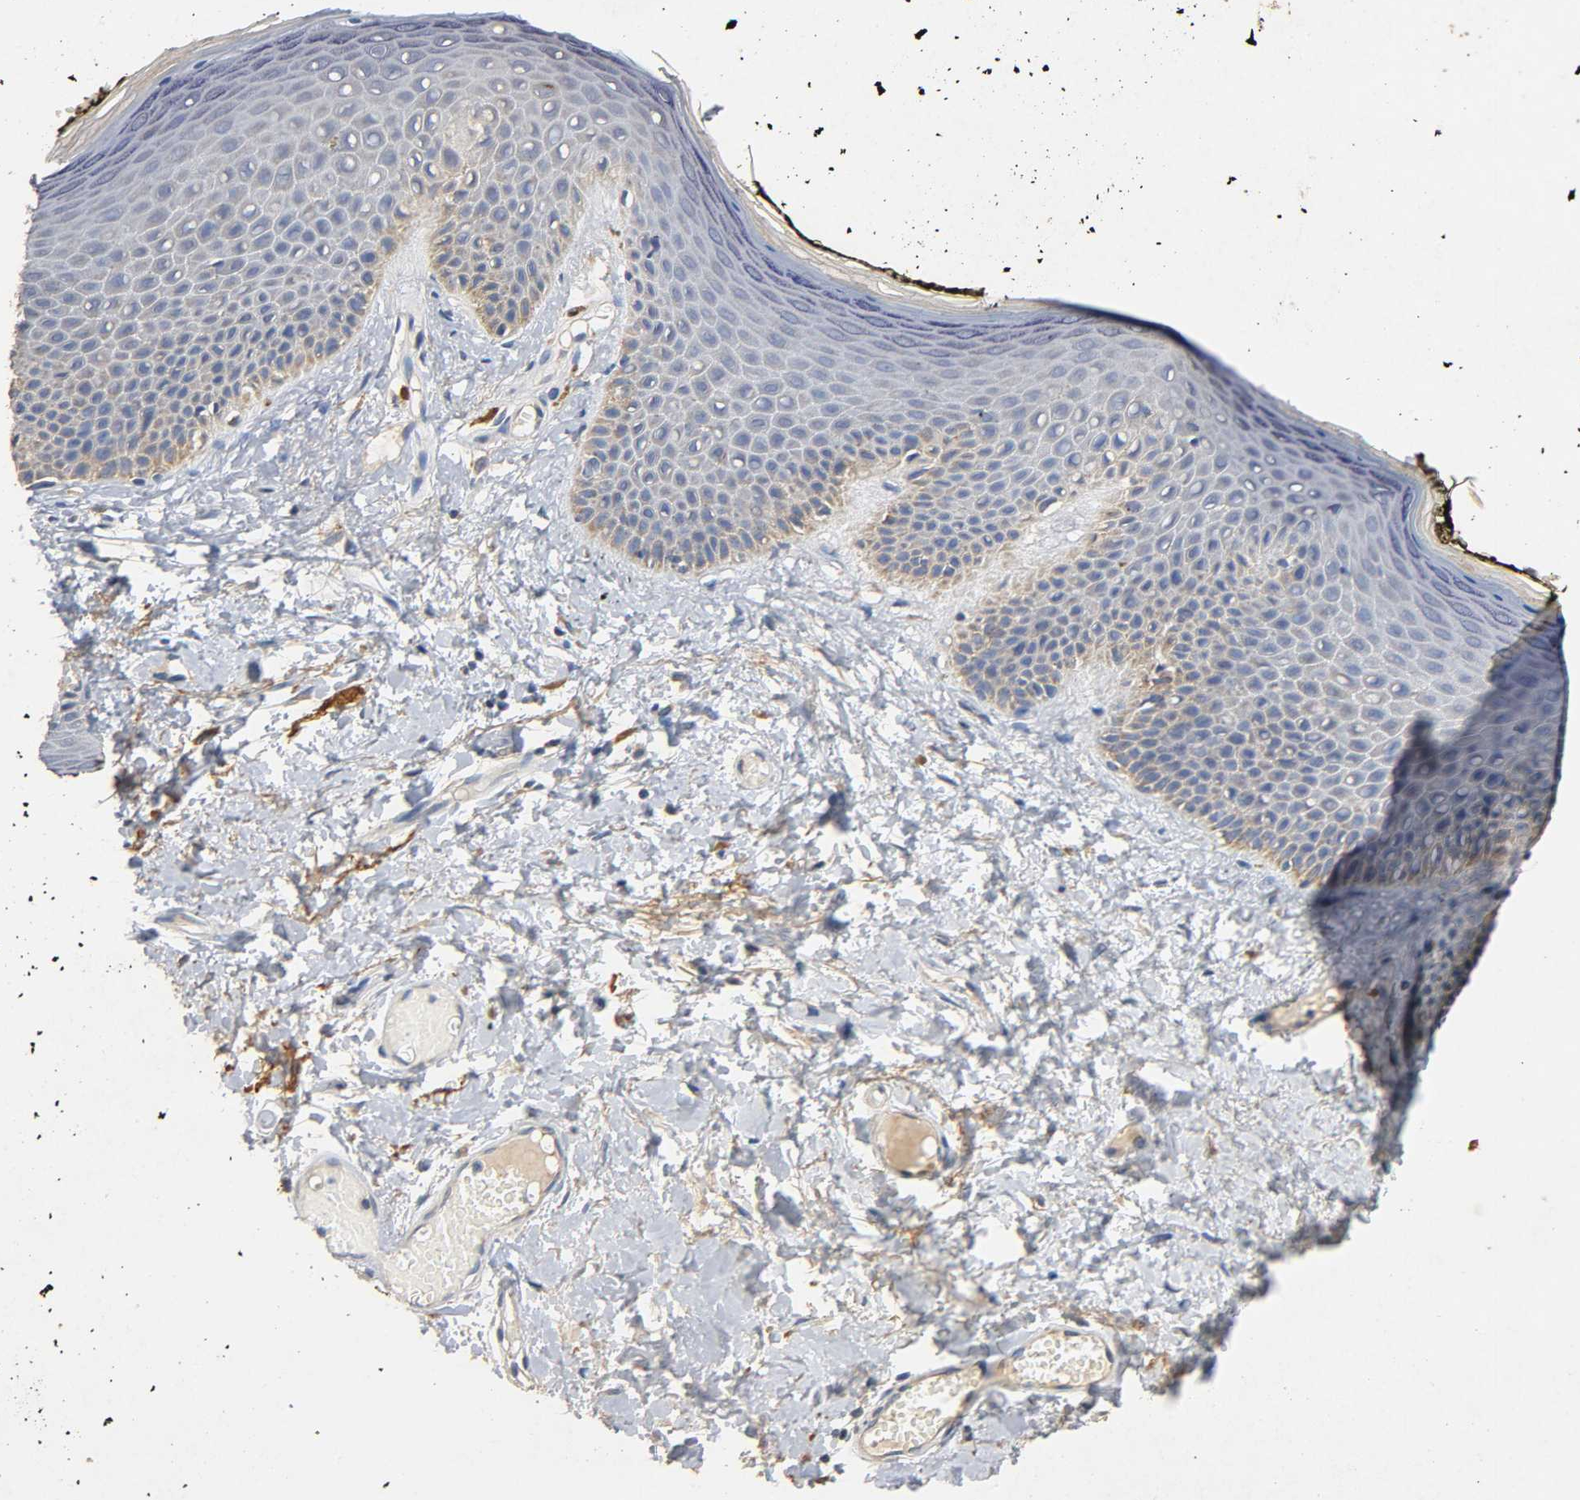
{"staining": {"intensity": "moderate", "quantity": "25%-75%", "location": "cytoplasmic/membranous"}, "tissue": "skin", "cell_type": "Epidermal cells", "image_type": "normal", "snomed": [{"axis": "morphology", "description": "Normal tissue, NOS"}, {"axis": "morphology", "description": "Inflammation, NOS"}, {"axis": "topography", "description": "Vulva"}], "caption": "This photomicrograph shows immunohistochemistry (IHC) staining of normal skin, with medium moderate cytoplasmic/membranous expression in approximately 25%-75% of epidermal cells.", "gene": "NDUFS3", "patient": {"sex": "female", "age": 84}}